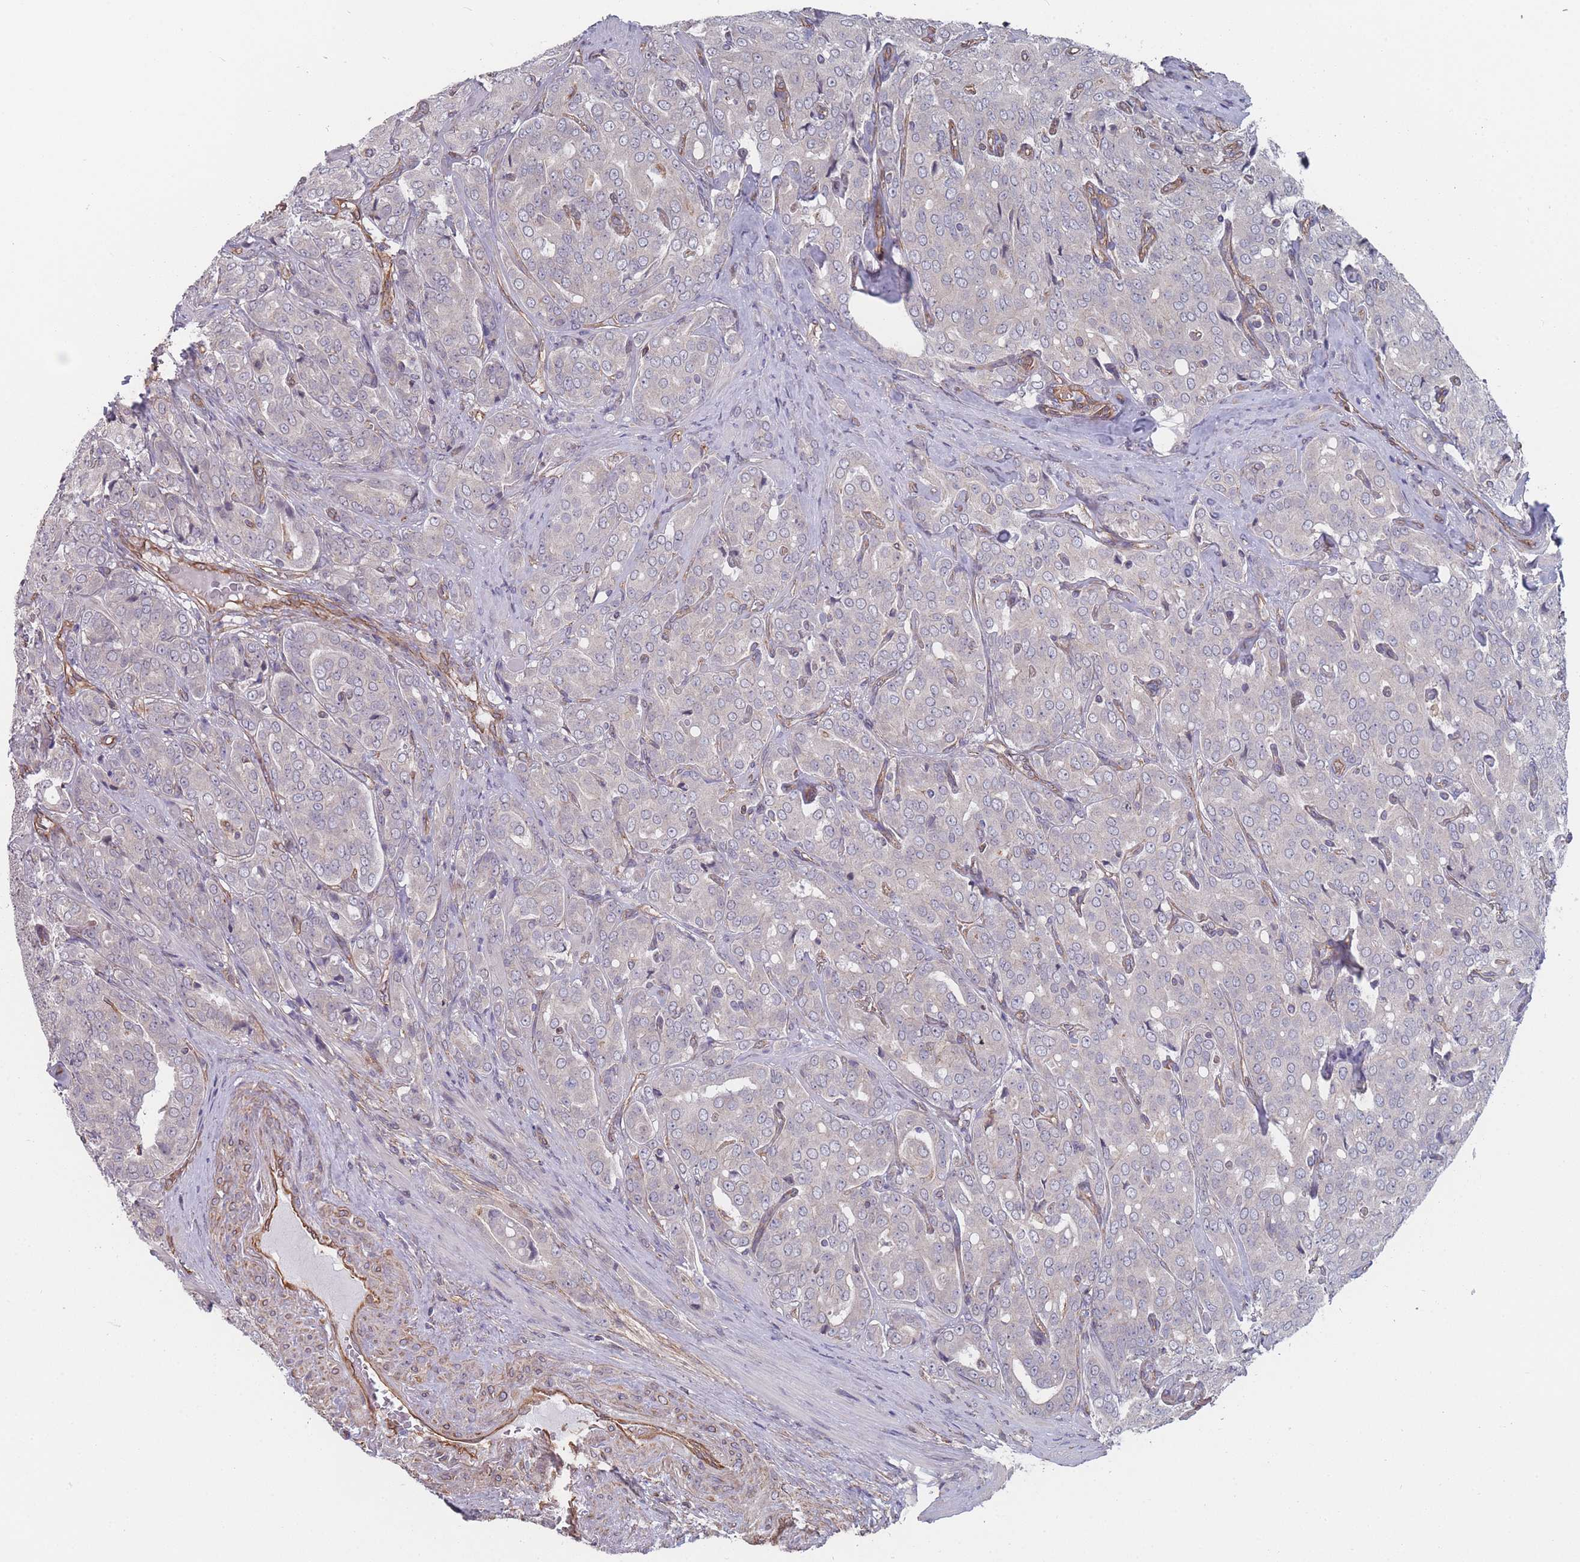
{"staining": {"intensity": "negative", "quantity": "none", "location": "none"}, "tissue": "prostate cancer", "cell_type": "Tumor cells", "image_type": "cancer", "snomed": [{"axis": "morphology", "description": "Adenocarcinoma, High grade"}, {"axis": "topography", "description": "Prostate"}], "caption": "Prostate cancer stained for a protein using IHC exhibits no staining tumor cells.", "gene": "SLC1A6", "patient": {"sex": "male", "age": 68}}